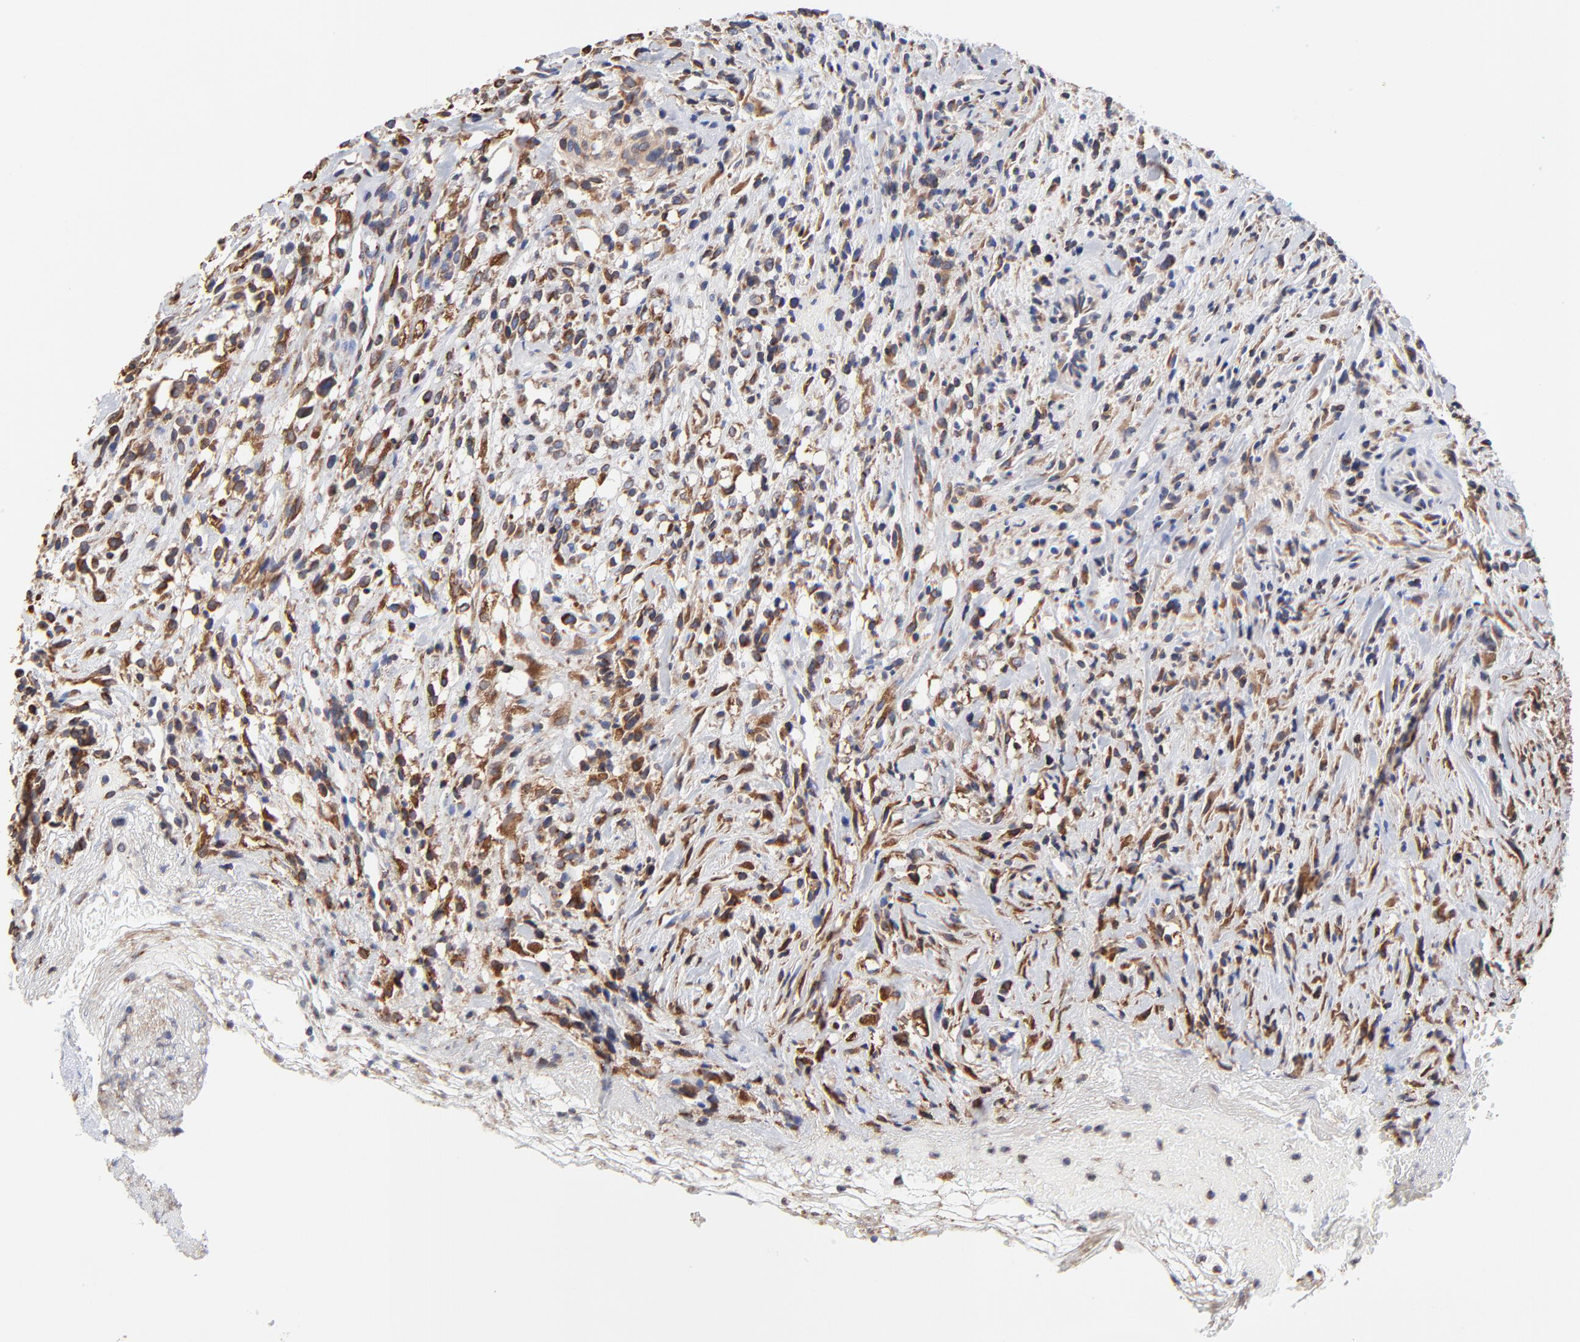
{"staining": {"intensity": "moderate", "quantity": ">75%", "location": "cytoplasmic/membranous"}, "tissue": "glioma", "cell_type": "Tumor cells", "image_type": "cancer", "snomed": [{"axis": "morphology", "description": "Glioma, malignant, High grade"}, {"axis": "topography", "description": "Brain"}], "caption": "Protein positivity by immunohistochemistry (IHC) demonstrates moderate cytoplasmic/membranous positivity in about >75% of tumor cells in malignant glioma (high-grade).", "gene": "LMAN1", "patient": {"sex": "male", "age": 66}}